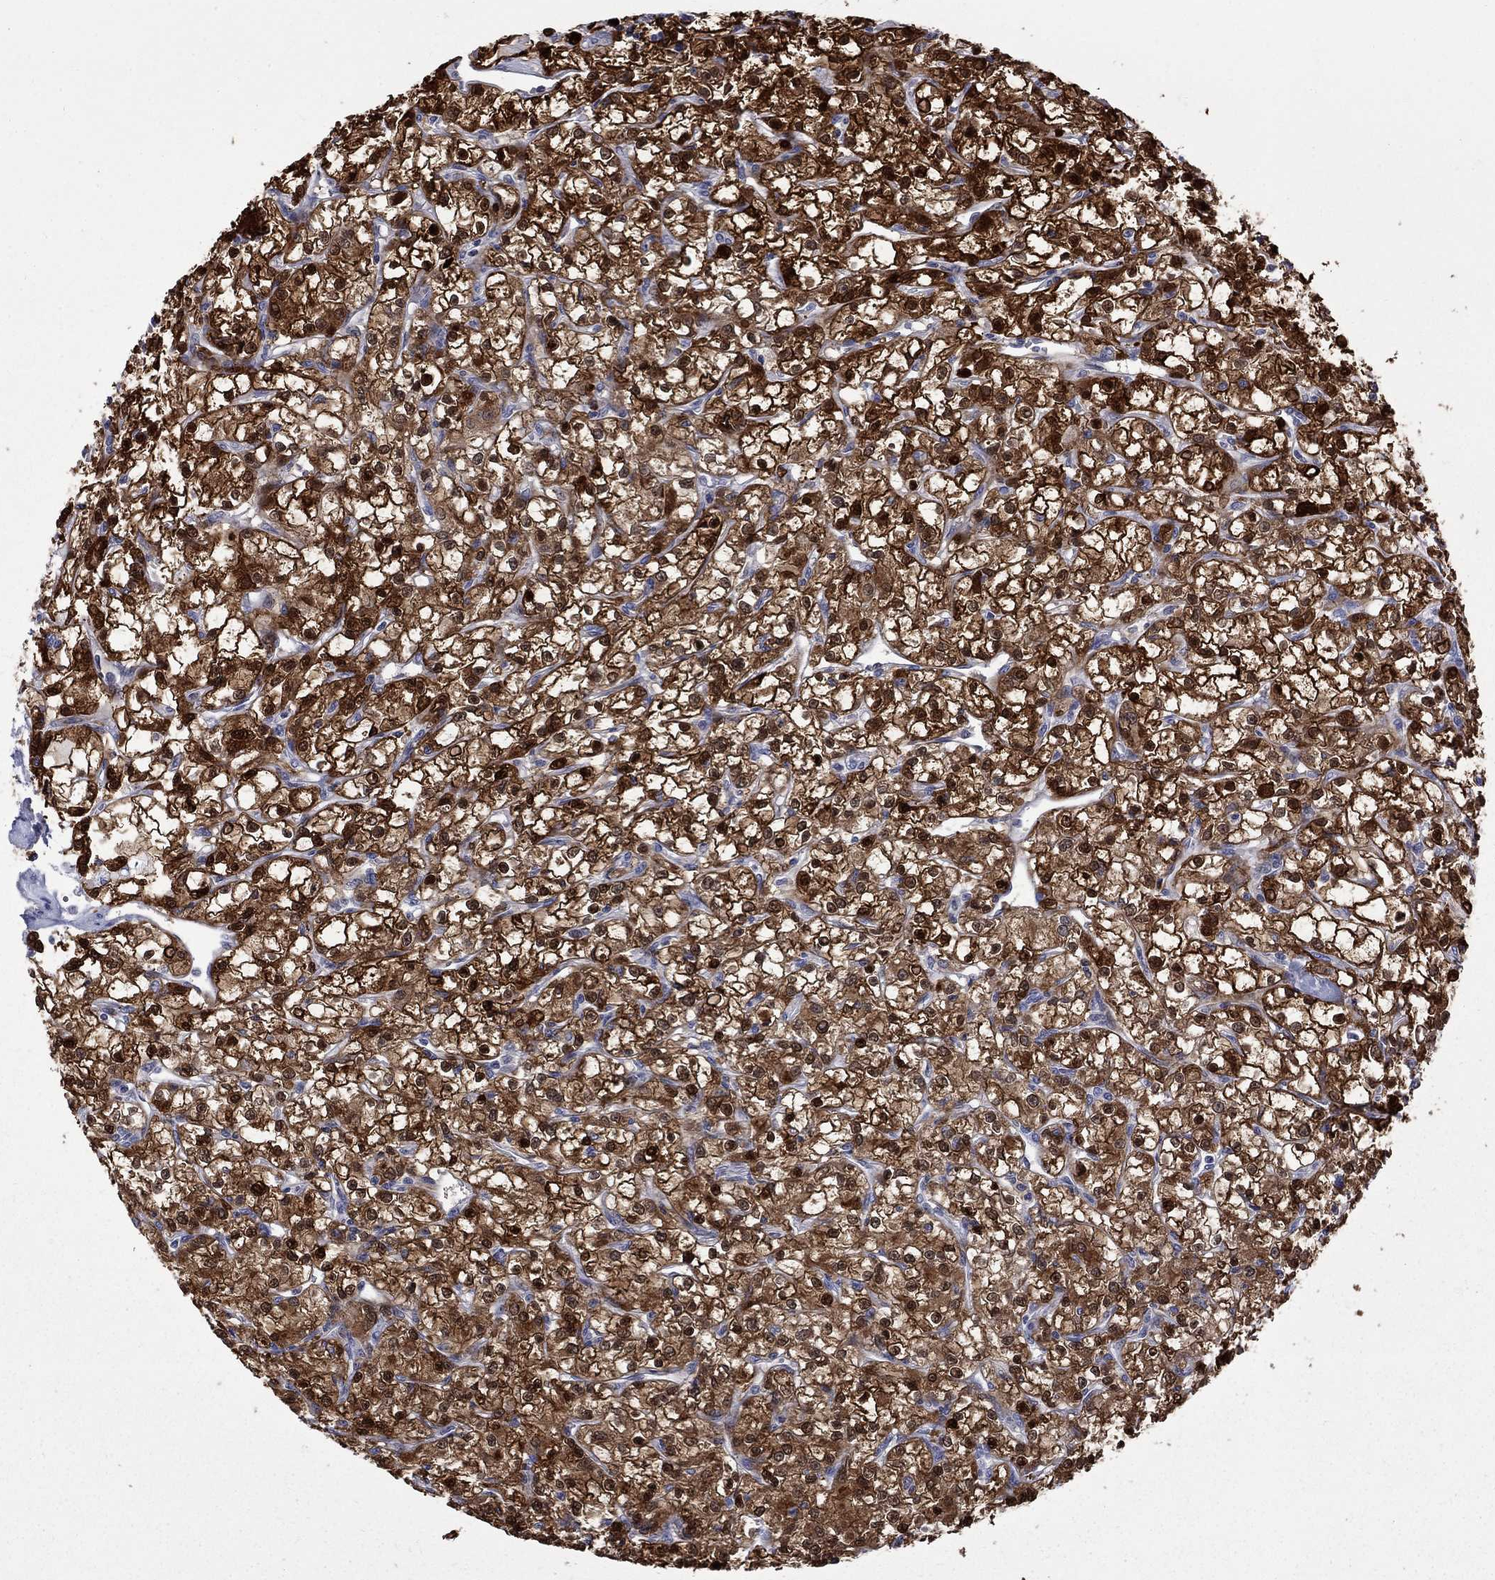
{"staining": {"intensity": "strong", "quantity": ">75%", "location": "cytoplasmic/membranous,nuclear"}, "tissue": "renal cancer", "cell_type": "Tumor cells", "image_type": "cancer", "snomed": [{"axis": "morphology", "description": "Adenocarcinoma, NOS"}, {"axis": "topography", "description": "Kidney"}], "caption": "There is high levels of strong cytoplasmic/membranous and nuclear positivity in tumor cells of adenocarcinoma (renal), as demonstrated by immunohistochemical staining (brown color).", "gene": "HKDC1", "patient": {"sex": "female", "age": 59}}